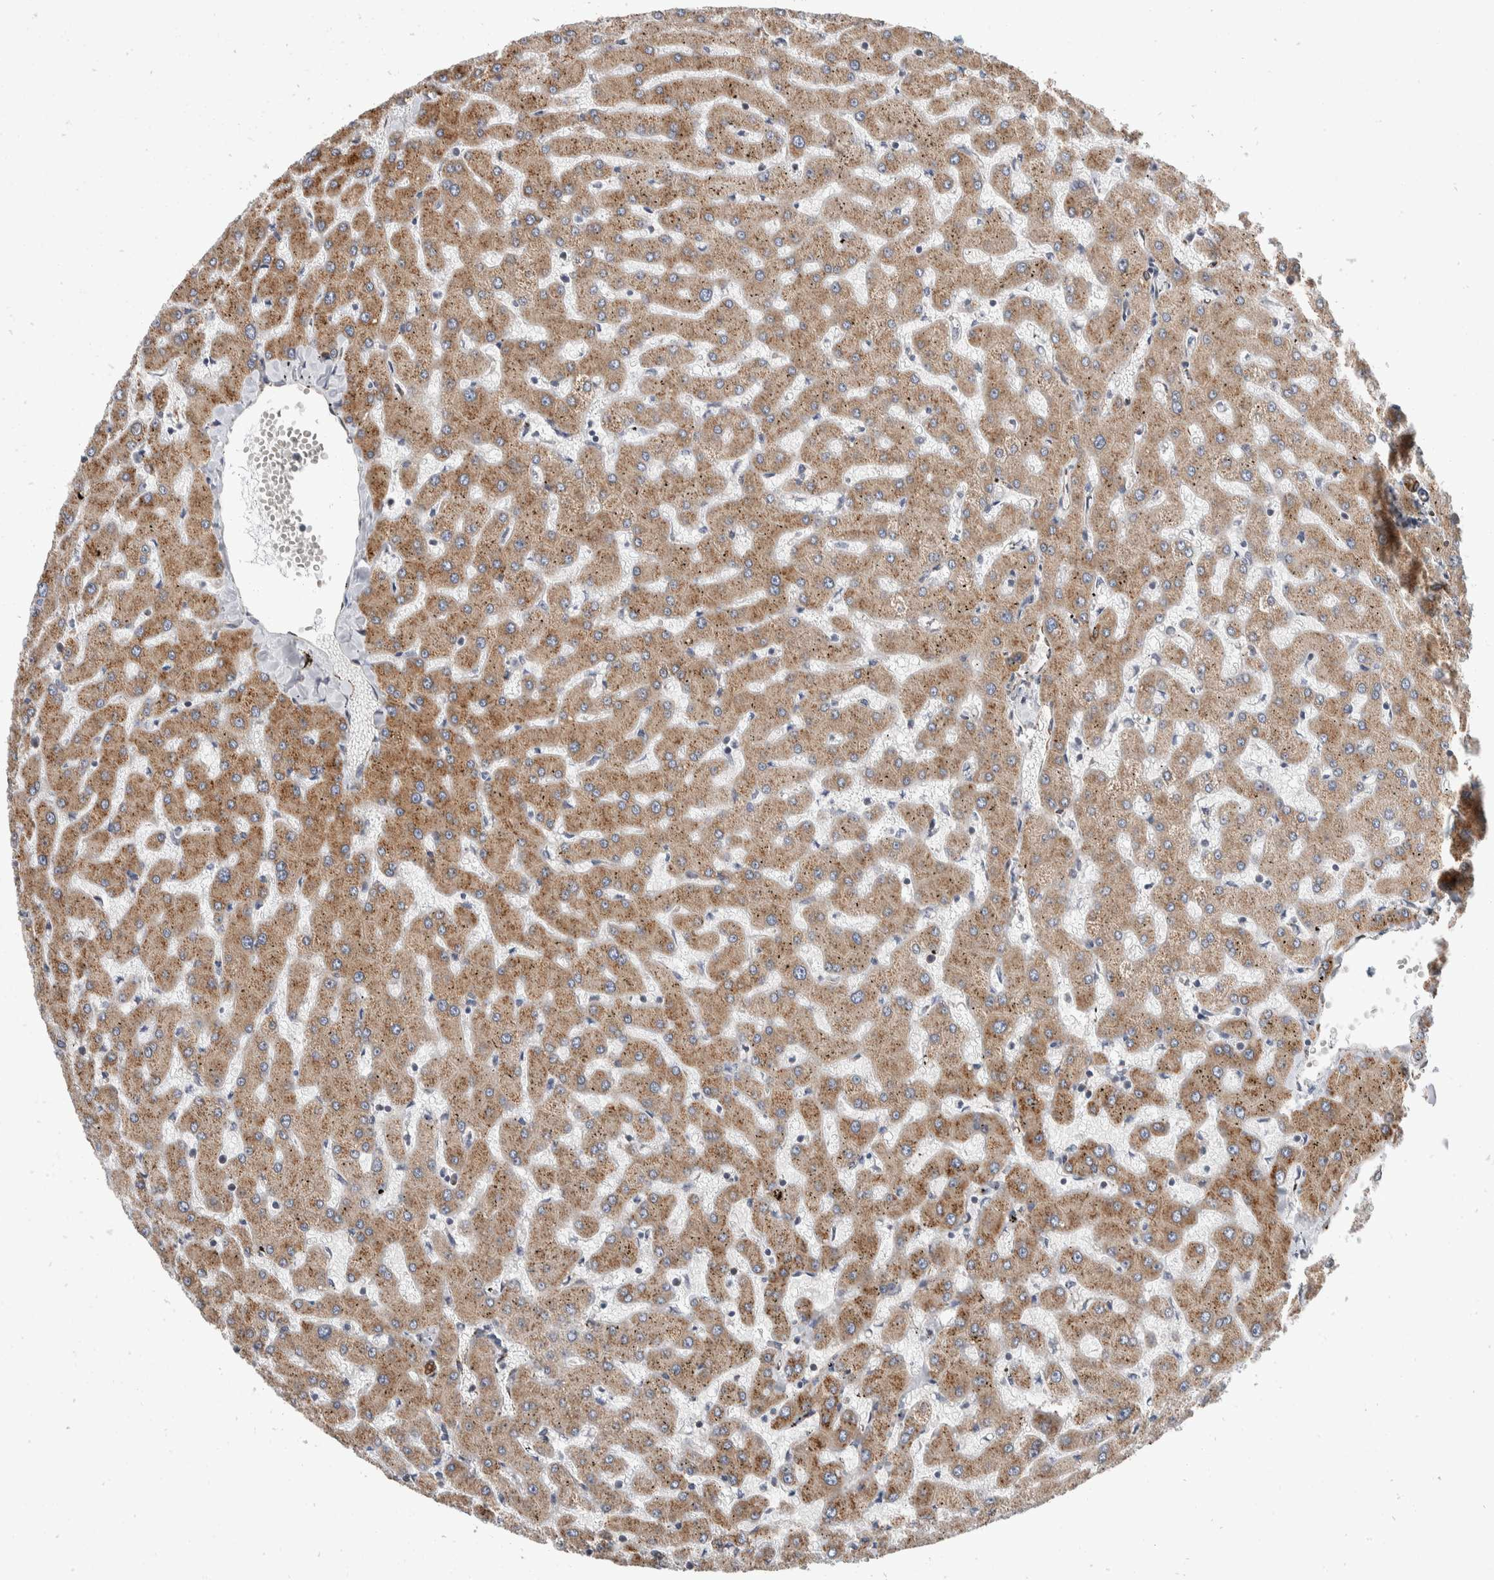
{"staining": {"intensity": "moderate", "quantity": ">75%", "location": "cytoplasmic/membranous"}, "tissue": "liver", "cell_type": "Cholangiocytes", "image_type": "normal", "snomed": [{"axis": "morphology", "description": "Normal tissue, NOS"}, {"axis": "topography", "description": "Liver"}], "caption": "Human liver stained for a protein (brown) exhibits moderate cytoplasmic/membranous positive positivity in approximately >75% of cholangiocytes.", "gene": "TMEM245", "patient": {"sex": "female", "age": 63}}